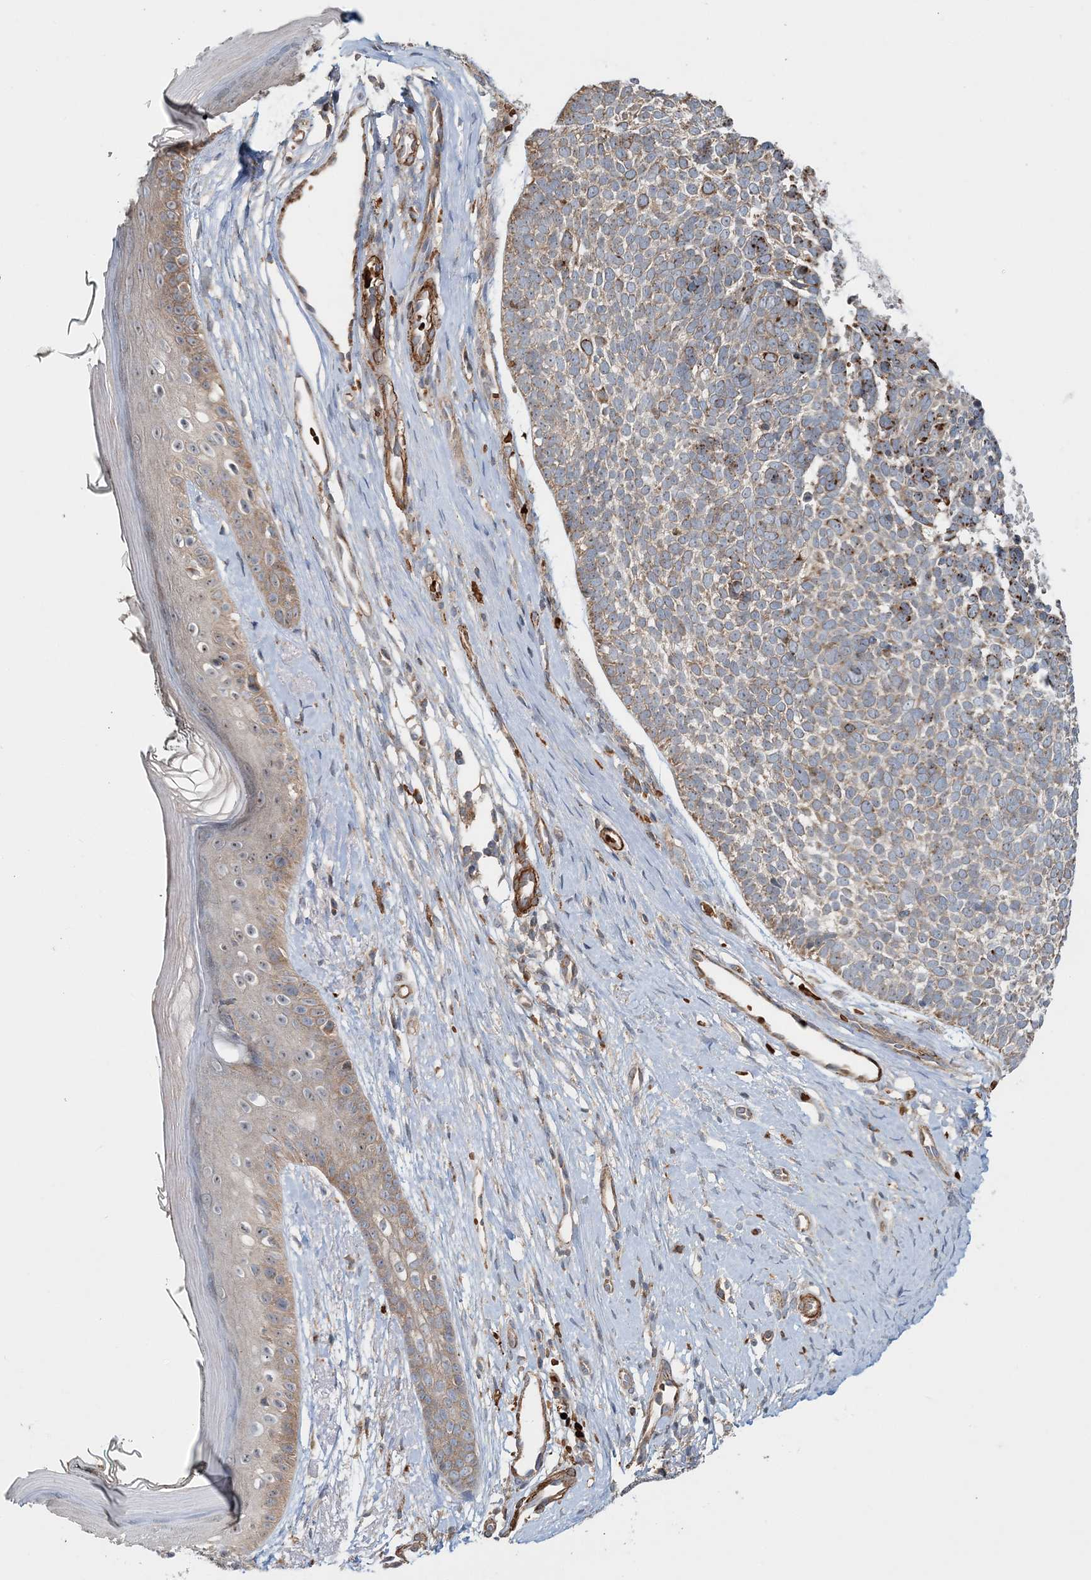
{"staining": {"intensity": "weak", "quantity": ">75%", "location": "cytoplasmic/membranous"}, "tissue": "skin cancer", "cell_type": "Tumor cells", "image_type": "cancer", "snomed": [{"axis": "morphology", "description": "Basal cell carcinoma"}, {"axis": "topography", "description": "Skin"}], "caption": "Skin cancer (basal cell carcinoma) stained with a protein marker exhibits weak staining in tumor cells.", "gene": "TTI1", "patient": {"sex": "female", "age": 81}}